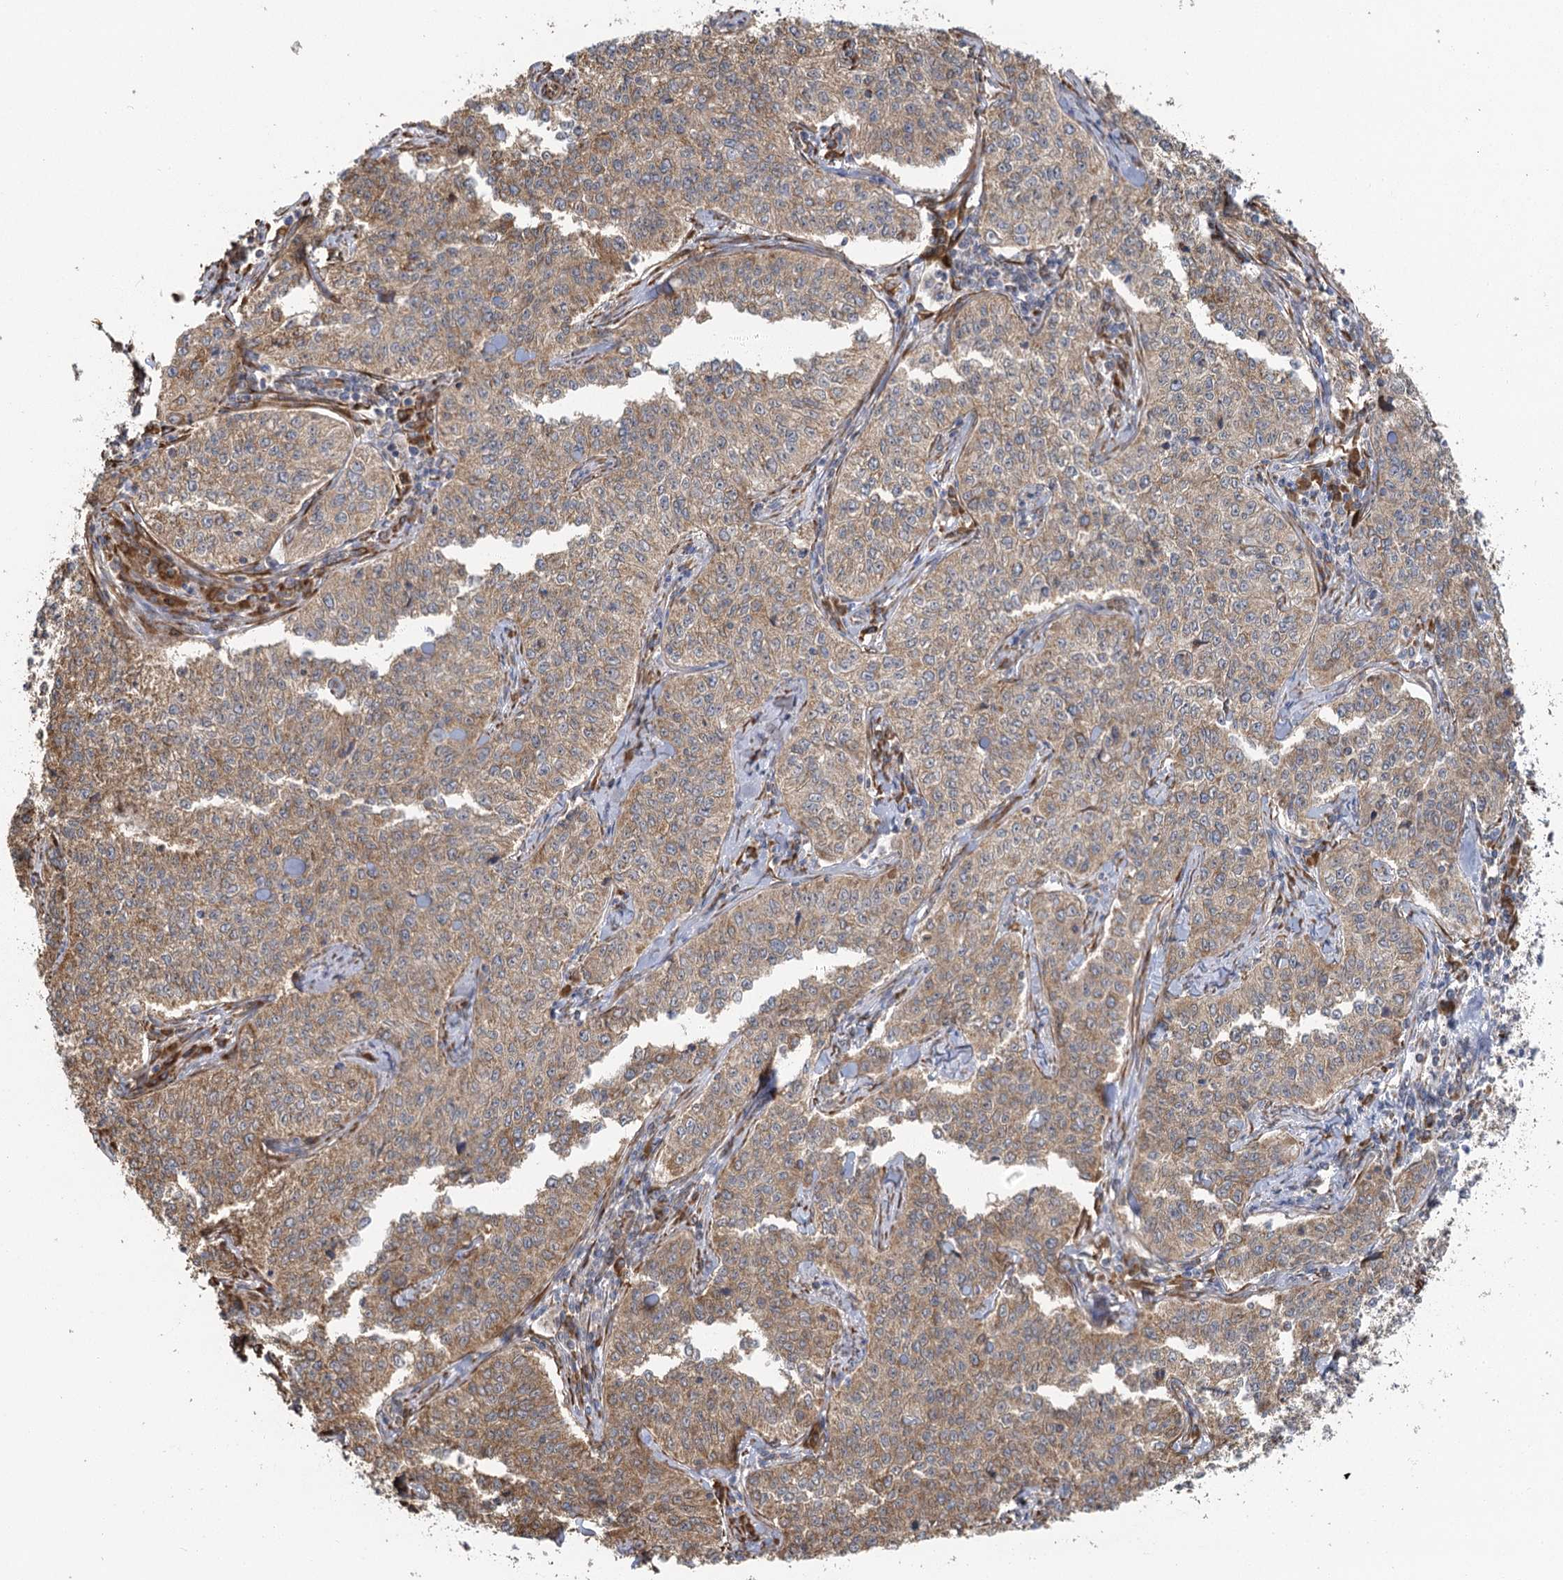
{"staining": {"intensity": "weak", "quantity": ">75%", "location": "cytoplasmic/membranous"}, "tissue": "cervical cancer", "cell_type": "Tumor cells", "image_type": "cancer", "snomed": [{"axis": "morphology", "description": "Squamous cell carcinoma, NOS"}, {"axis": "topography", "description": "Cervix"}], "caption": "There is low levels of weak cytoplasmic/membranous staining in tumor cells of squamous cell carcinoma (cervical), as demonstrated by immunohistochemical staining (brown color).", "gene": "IL11RA", "patient": {"sex": "female", "age": 35}}